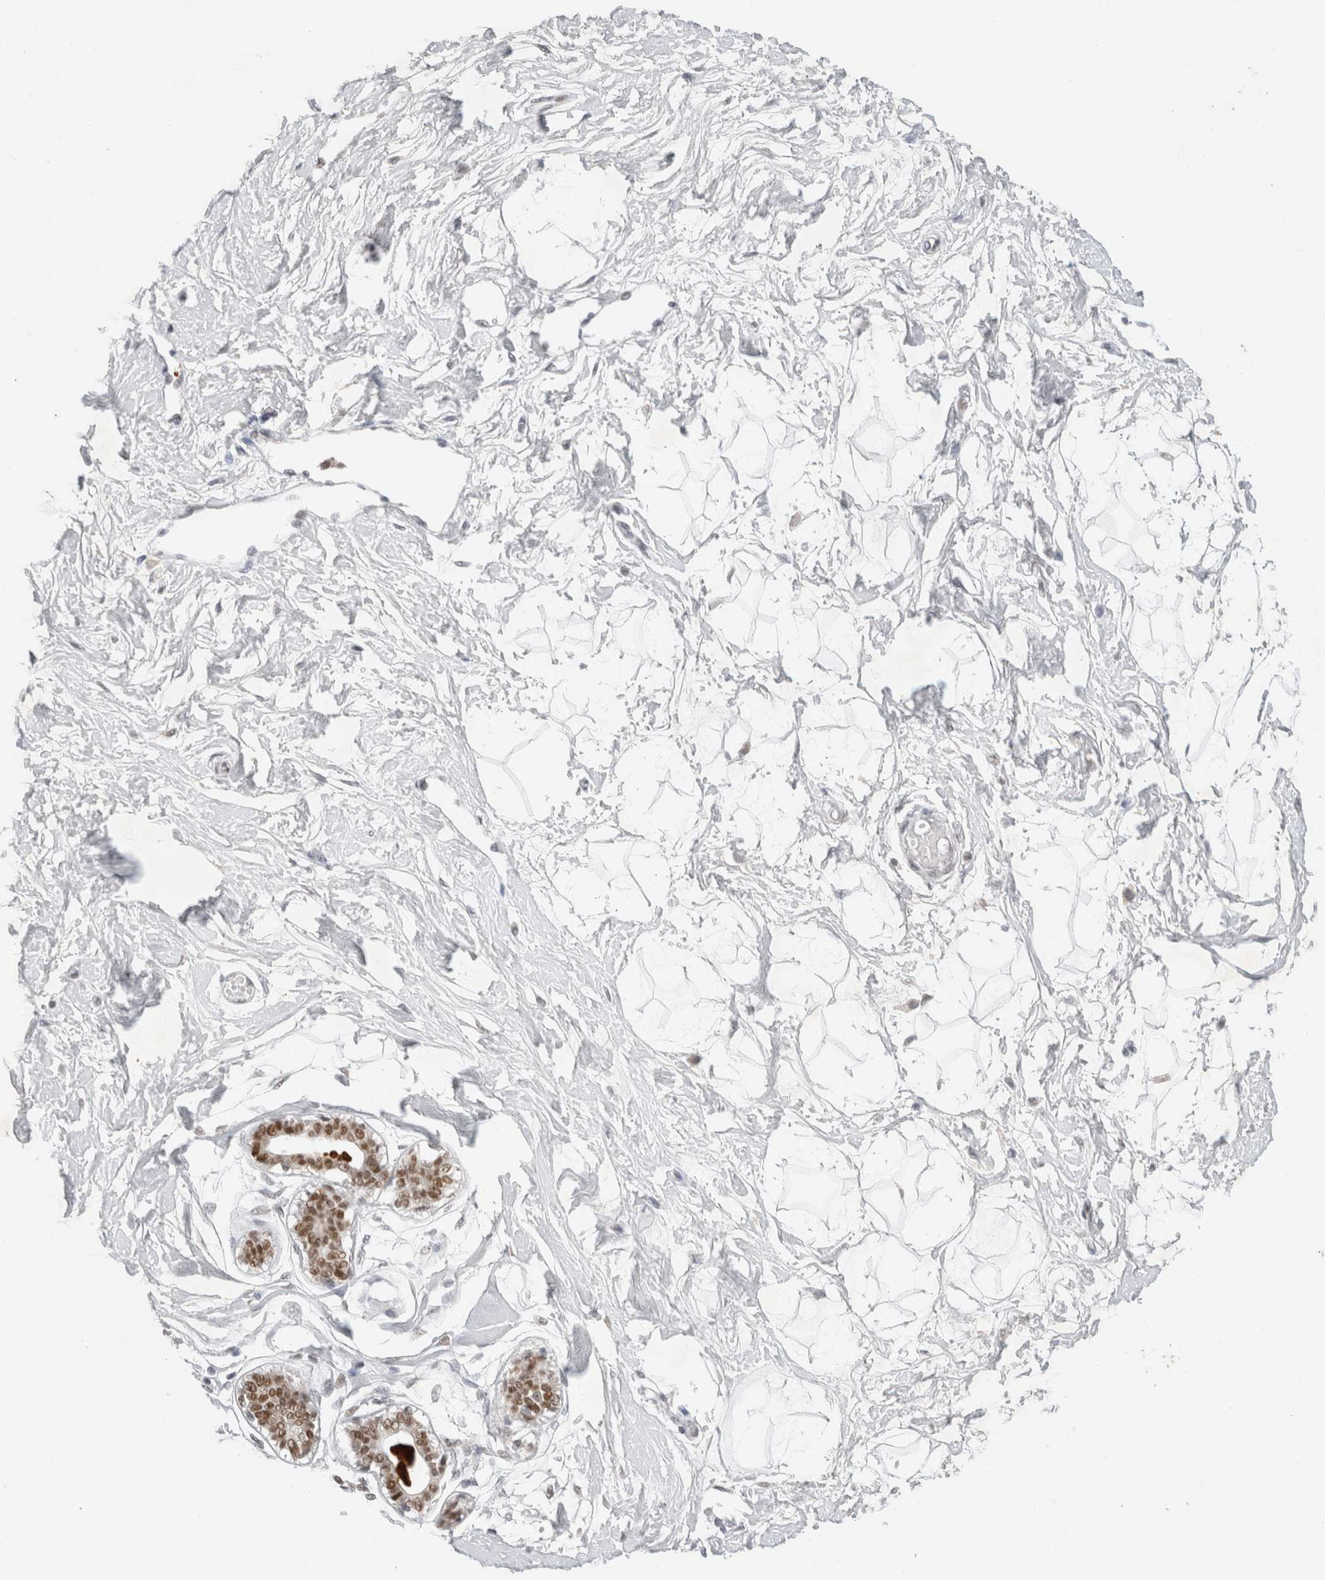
{"staining": {"intensity": "negative", "quantity": "none", "location": "none"}, "tissue": "breast", "cell_type": "Adipocytes", "image_type": "normal", "snomed": [{"axis": "morphology", "description": "Normal tissue, NOS"}, {"axis": "topography", "description": "Breast"}], "caption": "Immunohistochemistry (IHC) of unremarkable human breast shows no expression in adipocytes.", "gene": "RECQL4", "patient": {"sex": "female", "age": 45}}